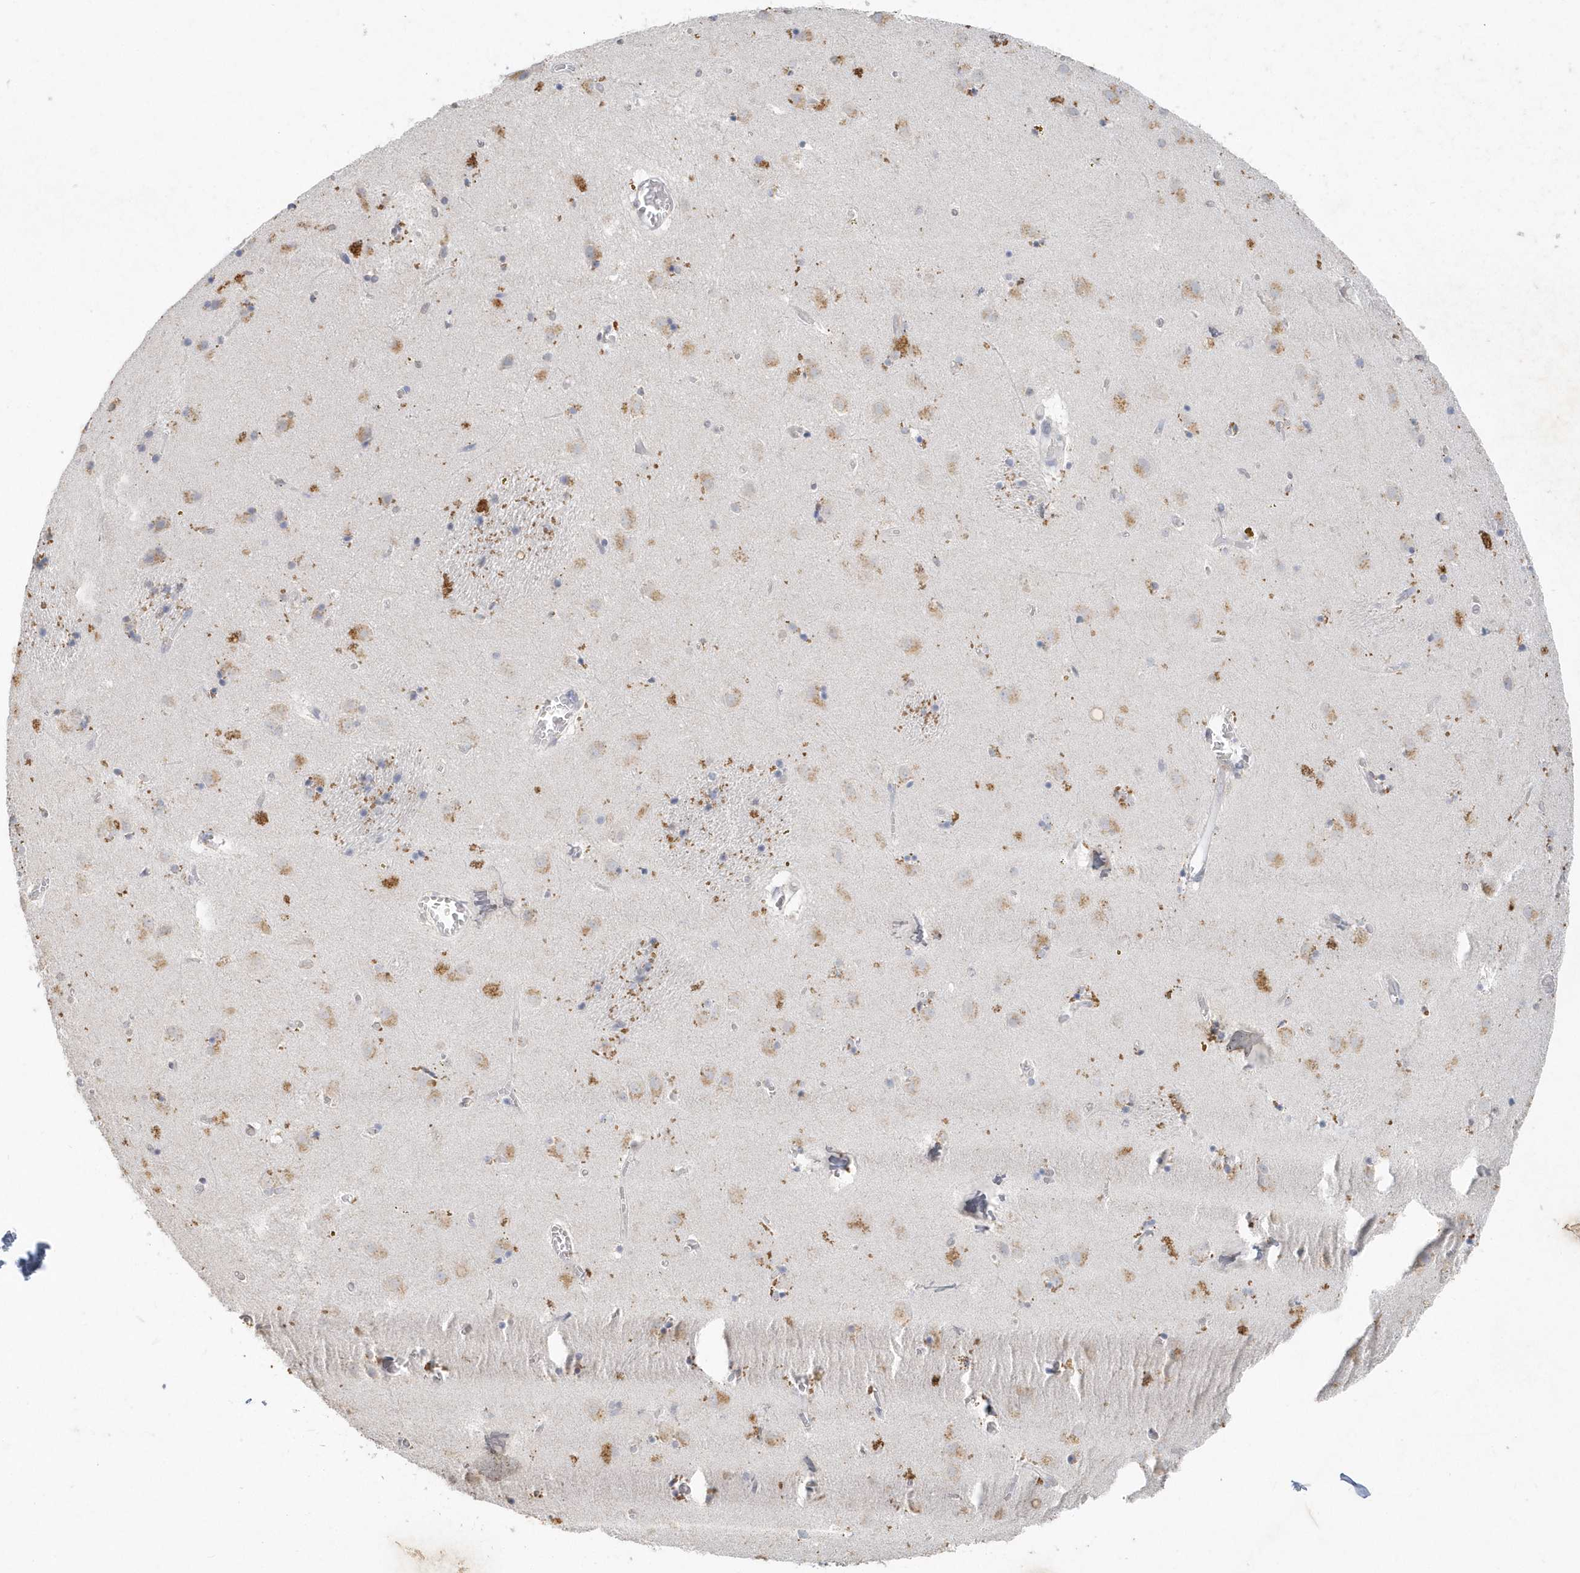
{"staining": {"intensity": "moderate", "quantity": "<25%", "location": "cytoplasmic/membranous"}, "tissue": "caudate", "cell_type": "Glial cells", "image_type": "normal", "snomed": [{"axis": "morphology", "description": "Normal tissue, NOS"}, {"axis": "topography", "description": "Lateral ventricle wall"}], "caption": "This micrograph displays normal caudate stained with immunohistochemistry to label a protein in brown. The cytoplasmic/membranous of glial cells show moderate positivity for the protein. Nuclei are counter-stained blue.", "gene": "PDCD1", "patient": {"sex": "male", "age": 70}}